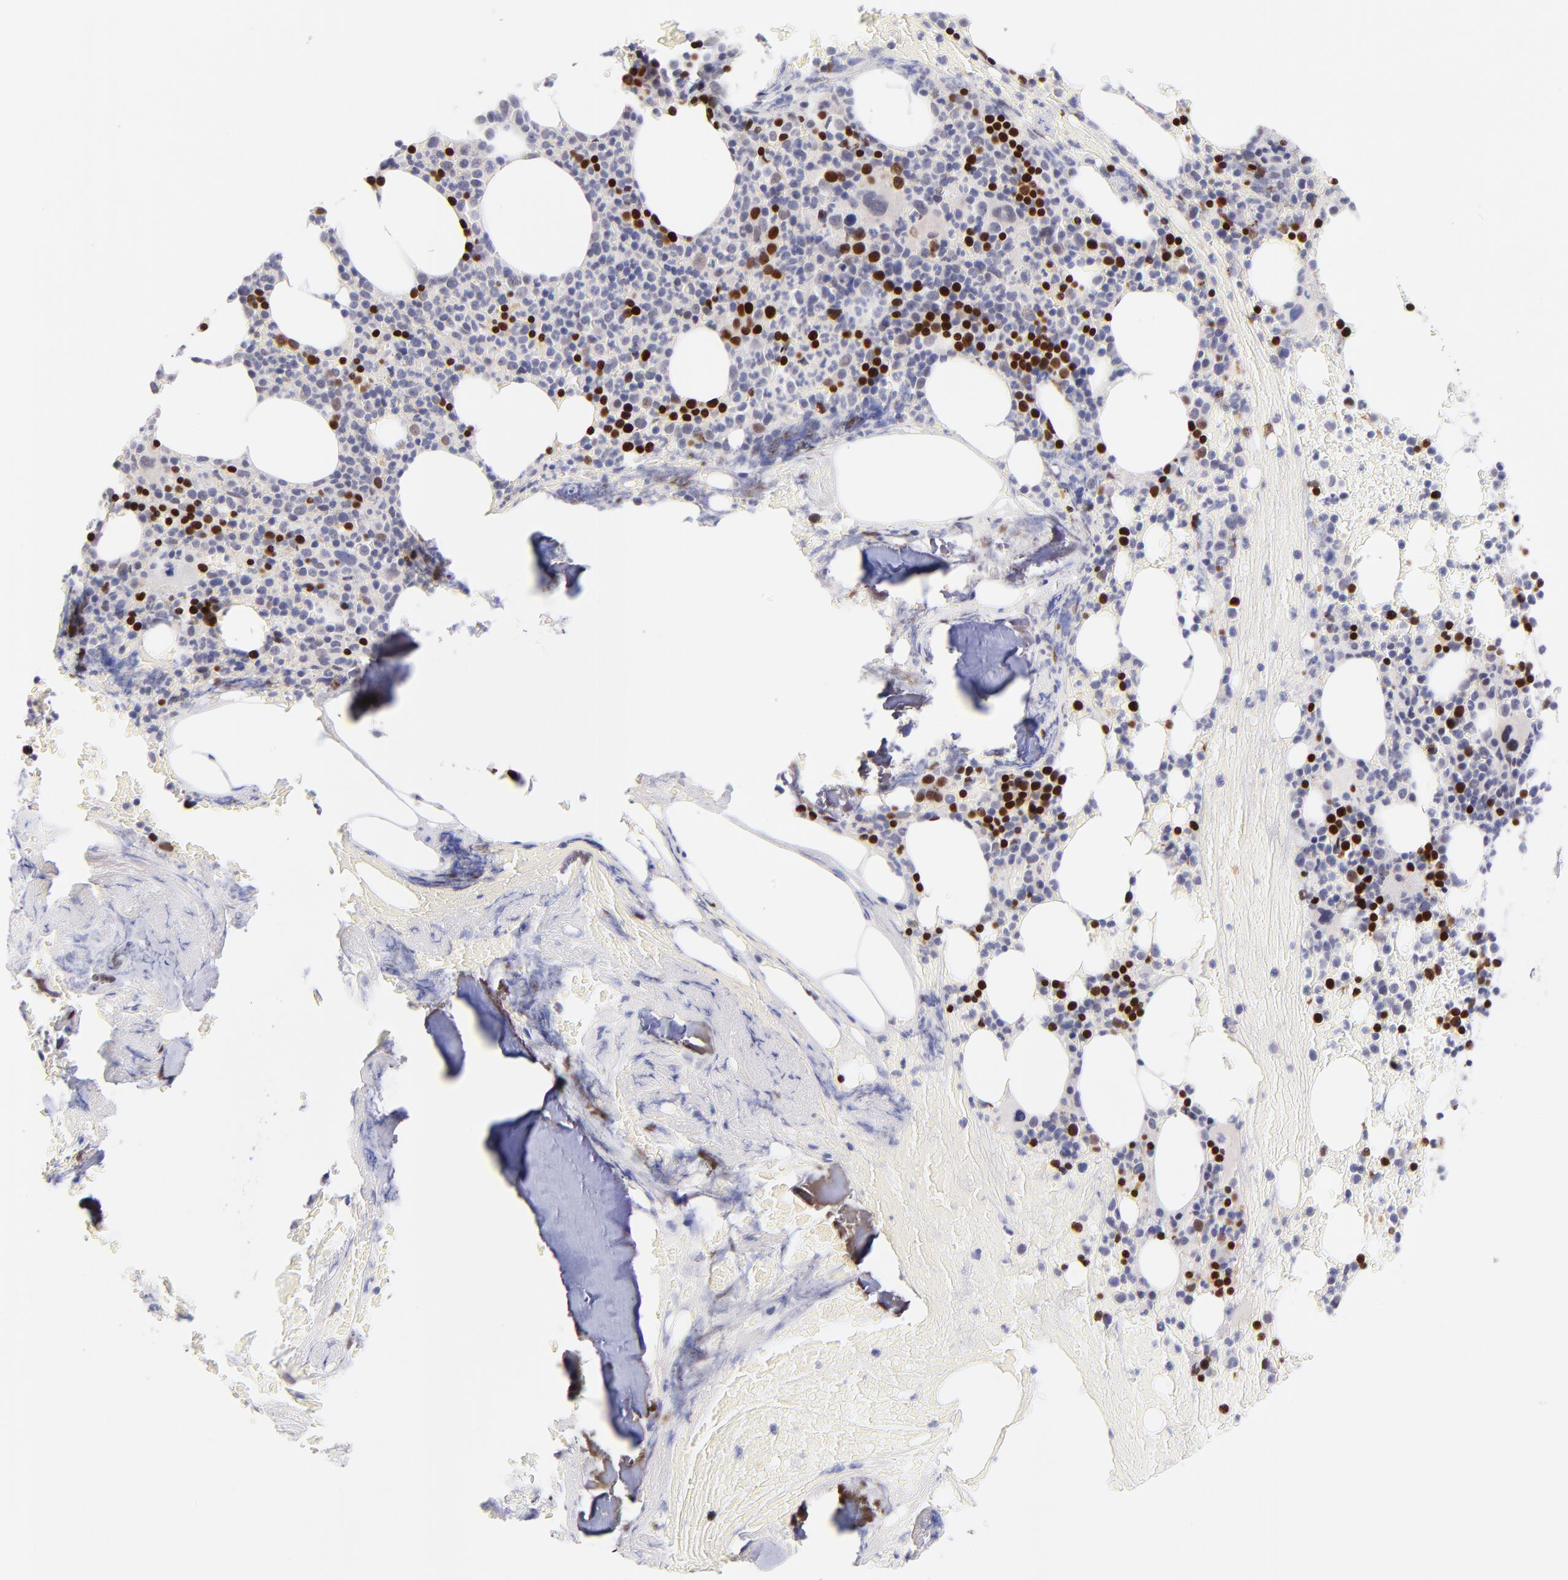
{"staining": {"intensity": "strong", "quantity": "25%-75%", "location": "nuclear"}, "tissue": "bone marrow", "cell_type": "Hematopoietic cells", "image_type": "normal", "snomed": [{"axis": "morphology", "description": "Normal tissue, NOS"}, {"axis": "topography", "description": "Bone marrow"}], "caption": "Protein expression analysis of benign bone marrow reveals strong nuclear expression in about 25%-75% of hematopoietic cells.", "gene": "SOX6", "patient": {"sex": "female", "age": 66}}